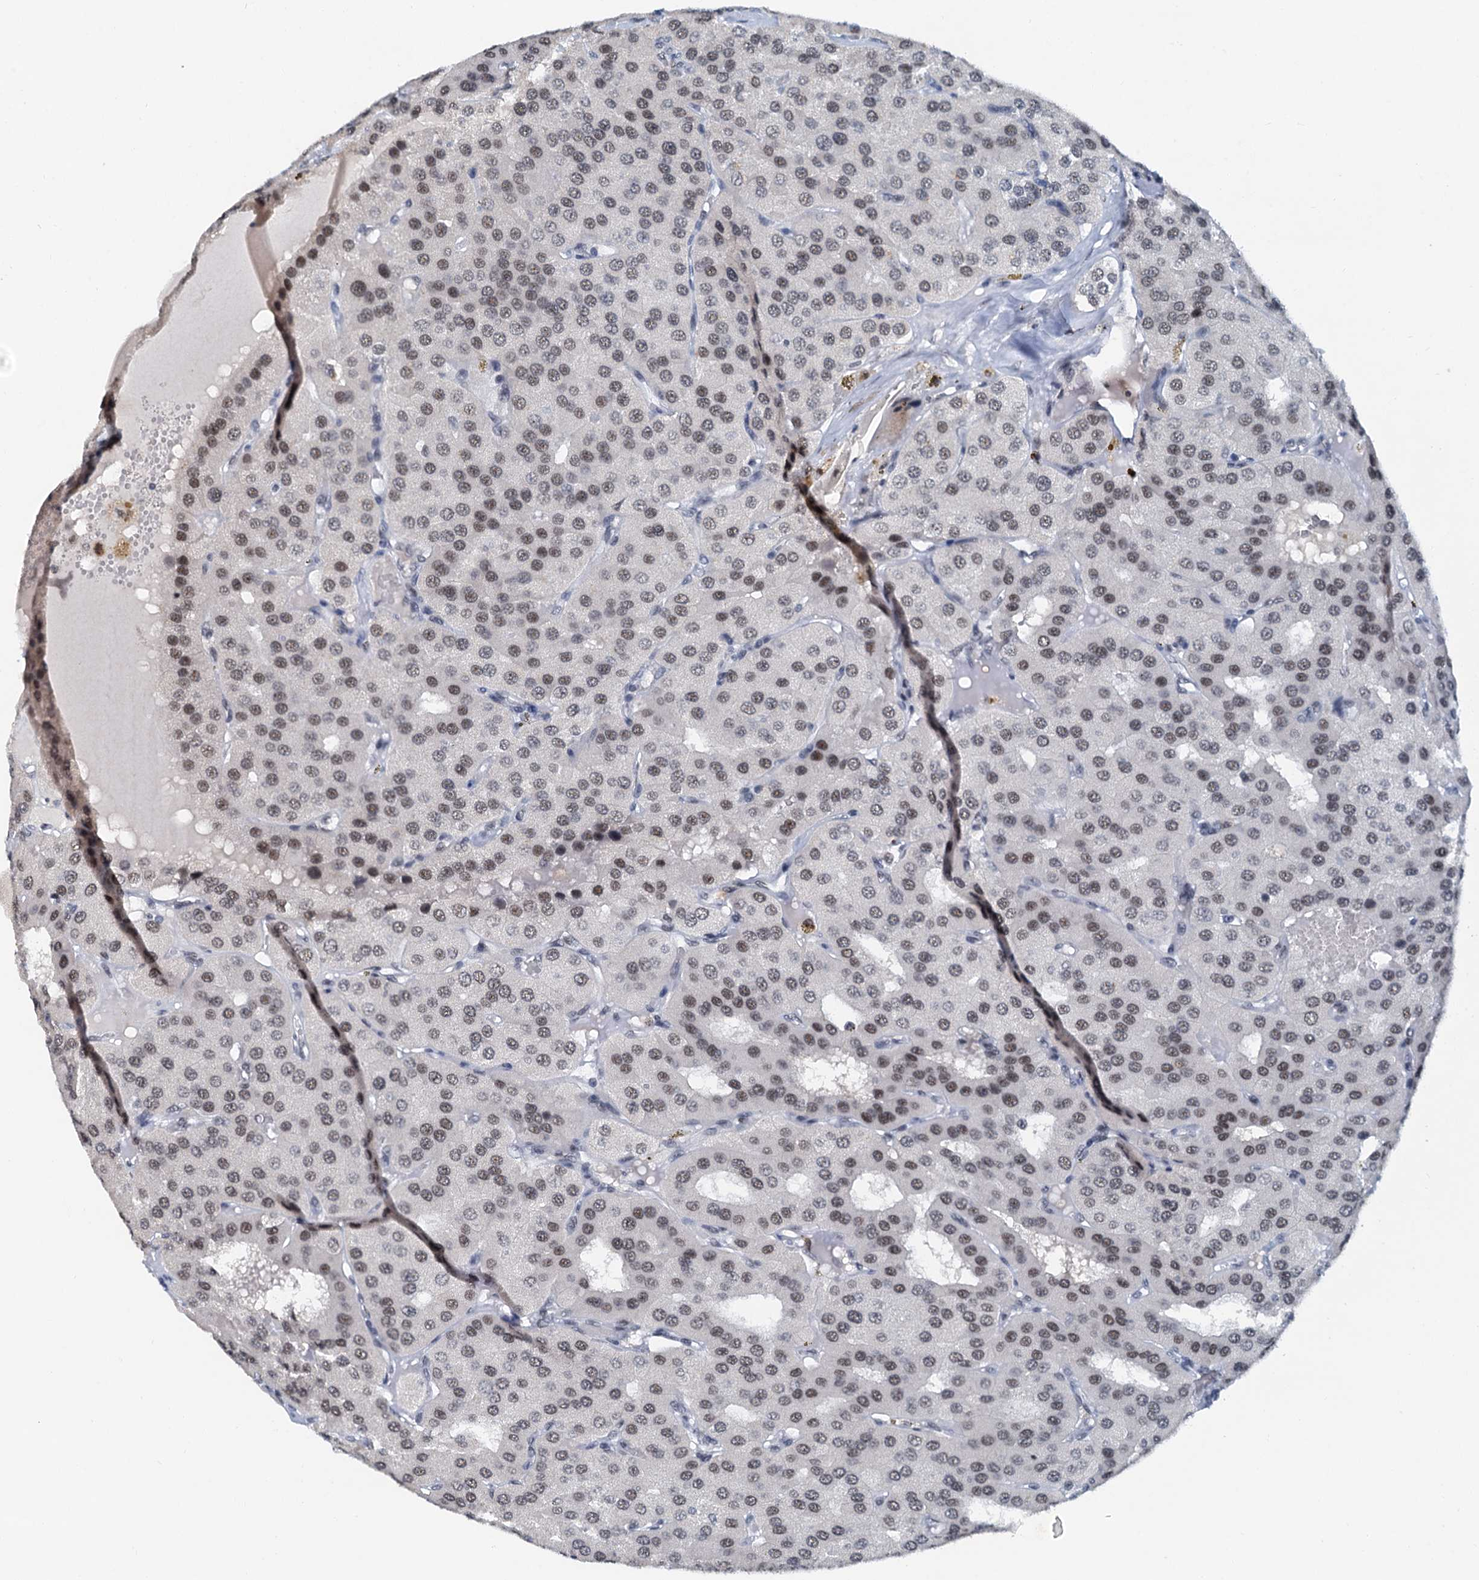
{"staining": {"intensity": "weak", "quantity": ">75%", "location": "nuclear"}, "tissue": "parathyroid gland", "cell_type": "Glandular cells", "image_type": "normal", "snomed": [{"axis": "morphology", "description": "Normal tissue, NOS"}, {"axis": "morphology", "description": "Adenoma, NOS"}, {"axis": "topography", "description": "Parathyroid gland"}], "caption": "Unremarkable parathyroid gland was stained to show a protein in brown. There is low levels of weak nuclear staining in about >75% of glandular cells.", "gene": "SNRPD1", "patient": {"sex": "female", "age": 86}}